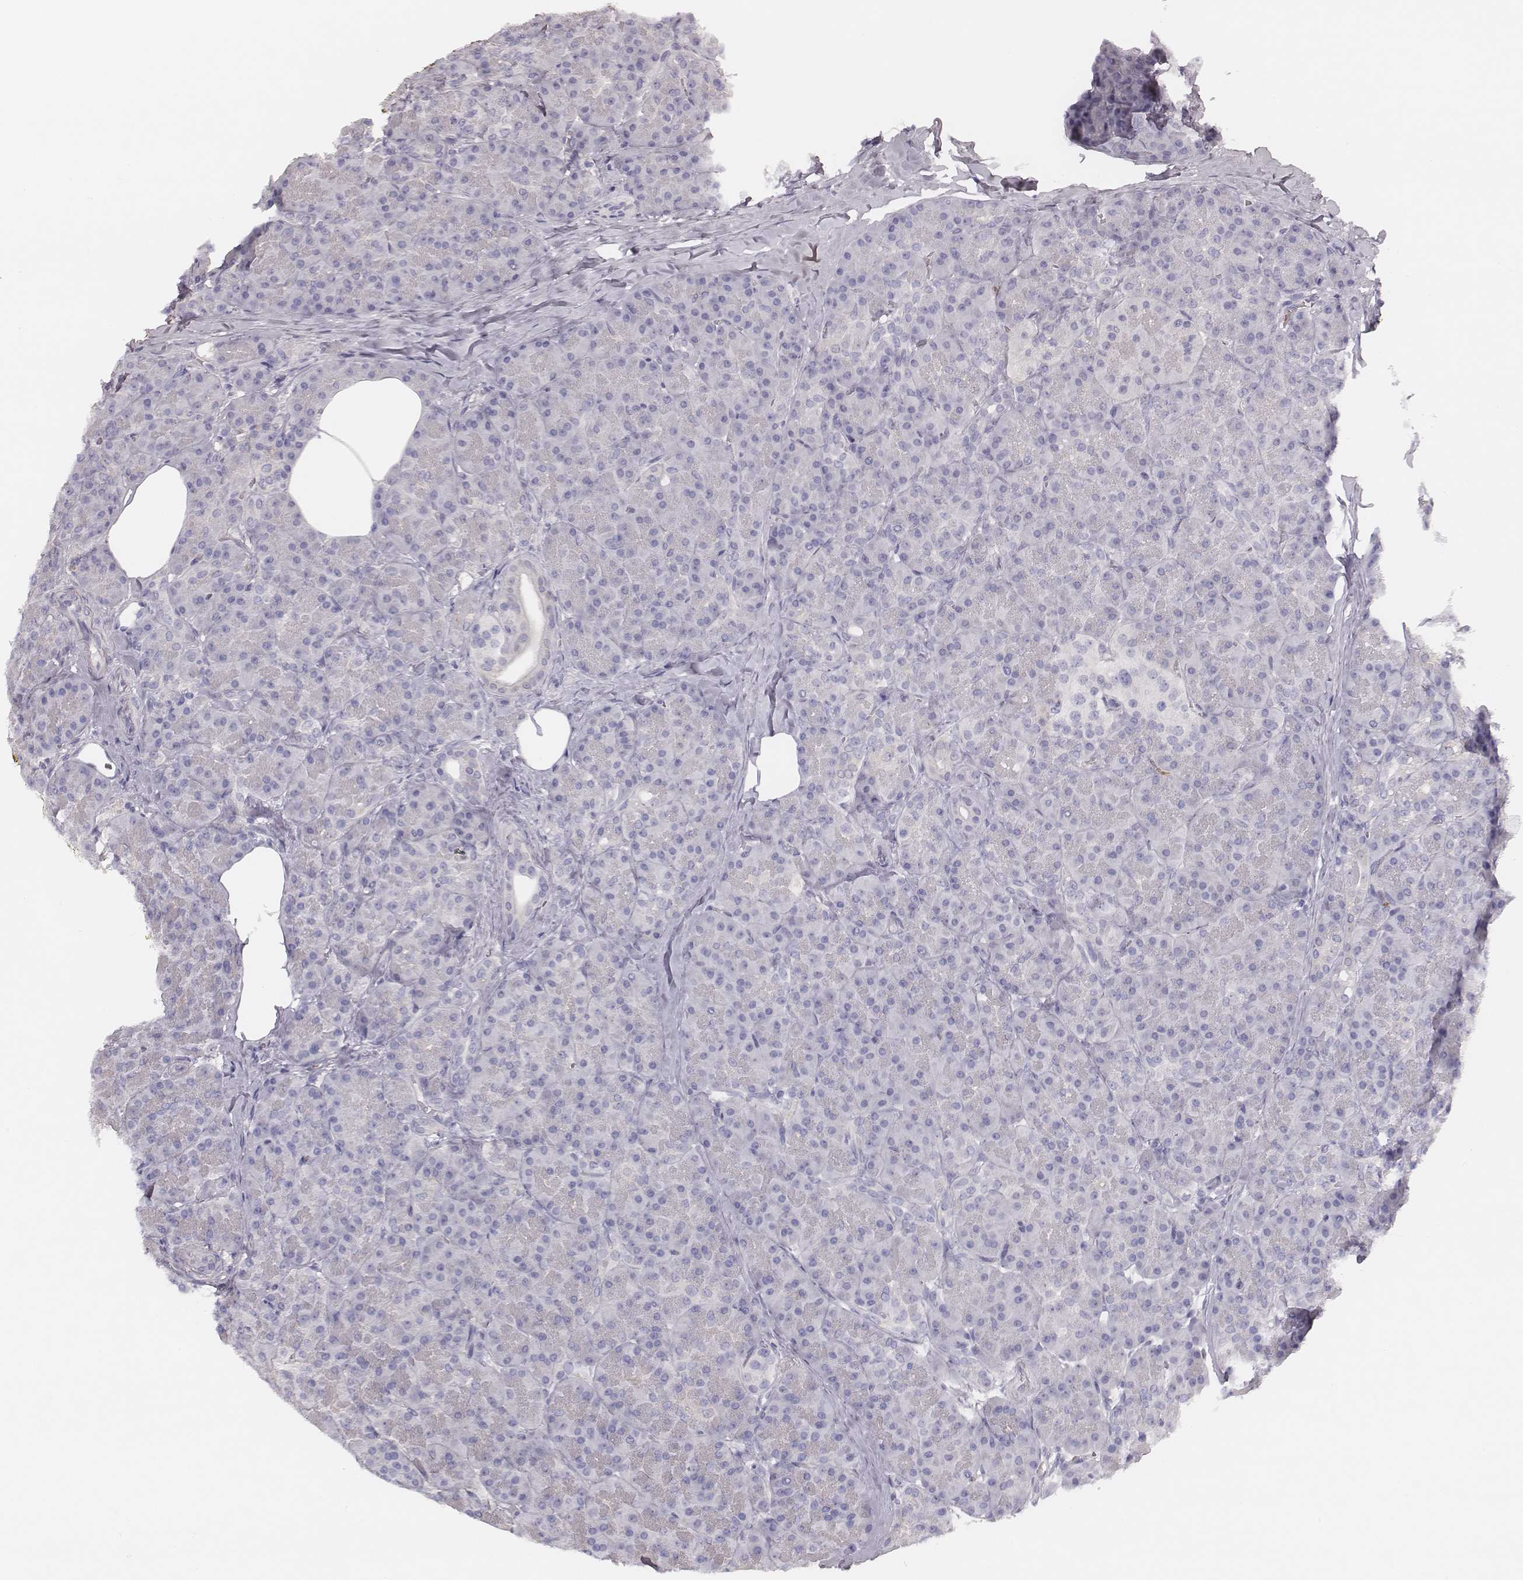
{"staining": {"intensity": "negative", "quantity": "none", "location": "none"}, "tissue": "pancreas", "cell_type": "Exocrine glandular cells", "image_type": "normal", "snomed": [{"axis": "morphology", "description": "Normal tissue, NOS"}, {"axis": "topography", "description": "Pancreas"}], "caption": "There is no significant expression in exocrine glandular cells of pancreas. (Stains: DAB (3,3'-diaminobenzidine) immunohistochemistry with hematoxylin counter stain, Microscopy: brightfield microscopy at high magnification).", "gene": "KCNJ12", "patient": {"sex": "male", "age": 57}}